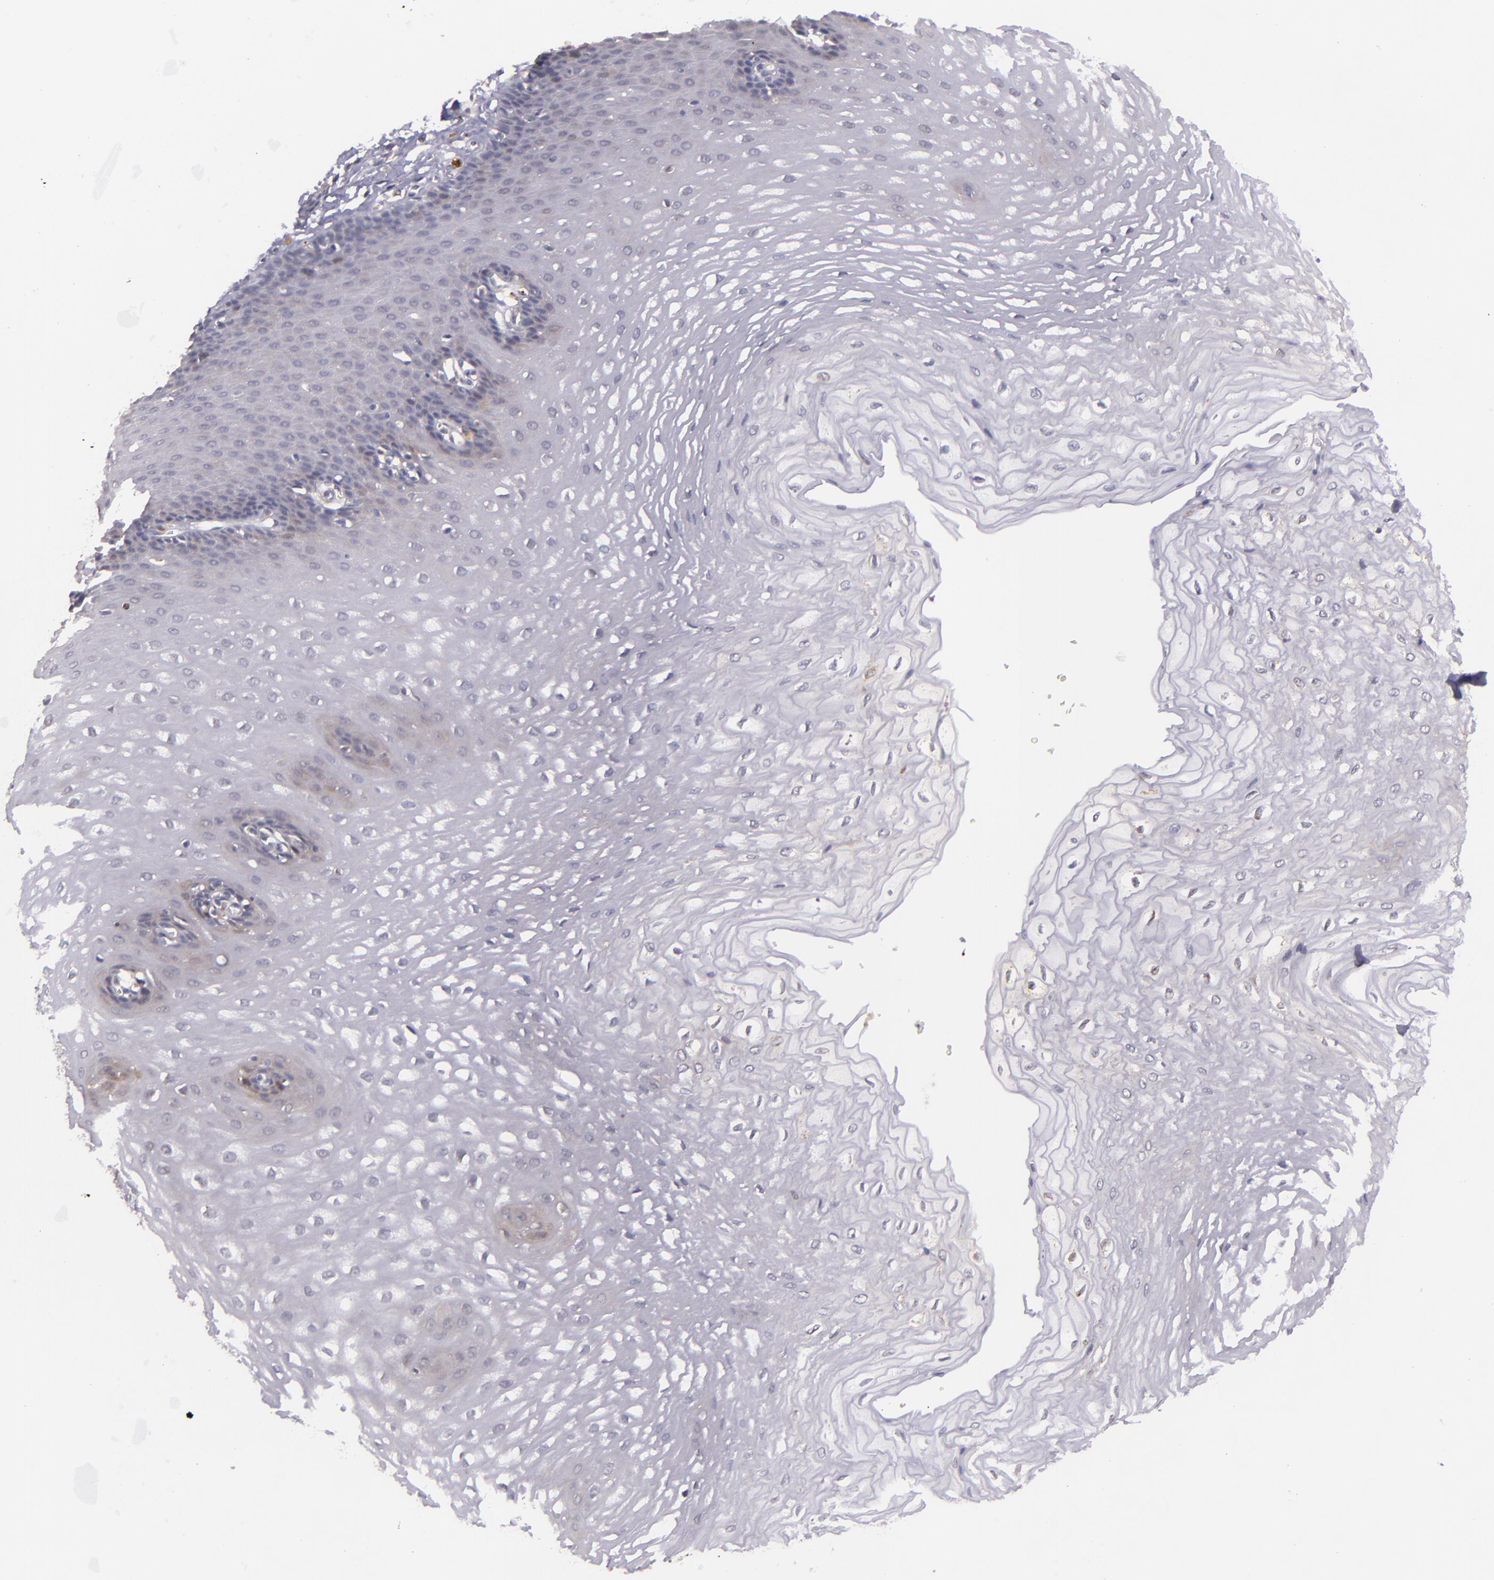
{"staining": {"intensity": "negative", "quantity": "none", "location": "none"}, "tissue": "esophagus", "cell_type": "Squamous epithelial cells", "image_type": "normal", "snomed": [{"axis": "morphology", "description": "Normal tissue, NOS"}, {"axis": "topography", "description": "Esophagus"}], "caption": "An immunohistochemistry (IHC) image of normal esophagus is shown. There is no staining in squamous epithelial cells of esophagus. The staining is performed using DAB (3,3'-diaminobenzidine) brown chromogen with nuclei counter-stained in using hematoxylin.", "gene": "SYTL4", "patient": {"sex": "male", "age": 70}}